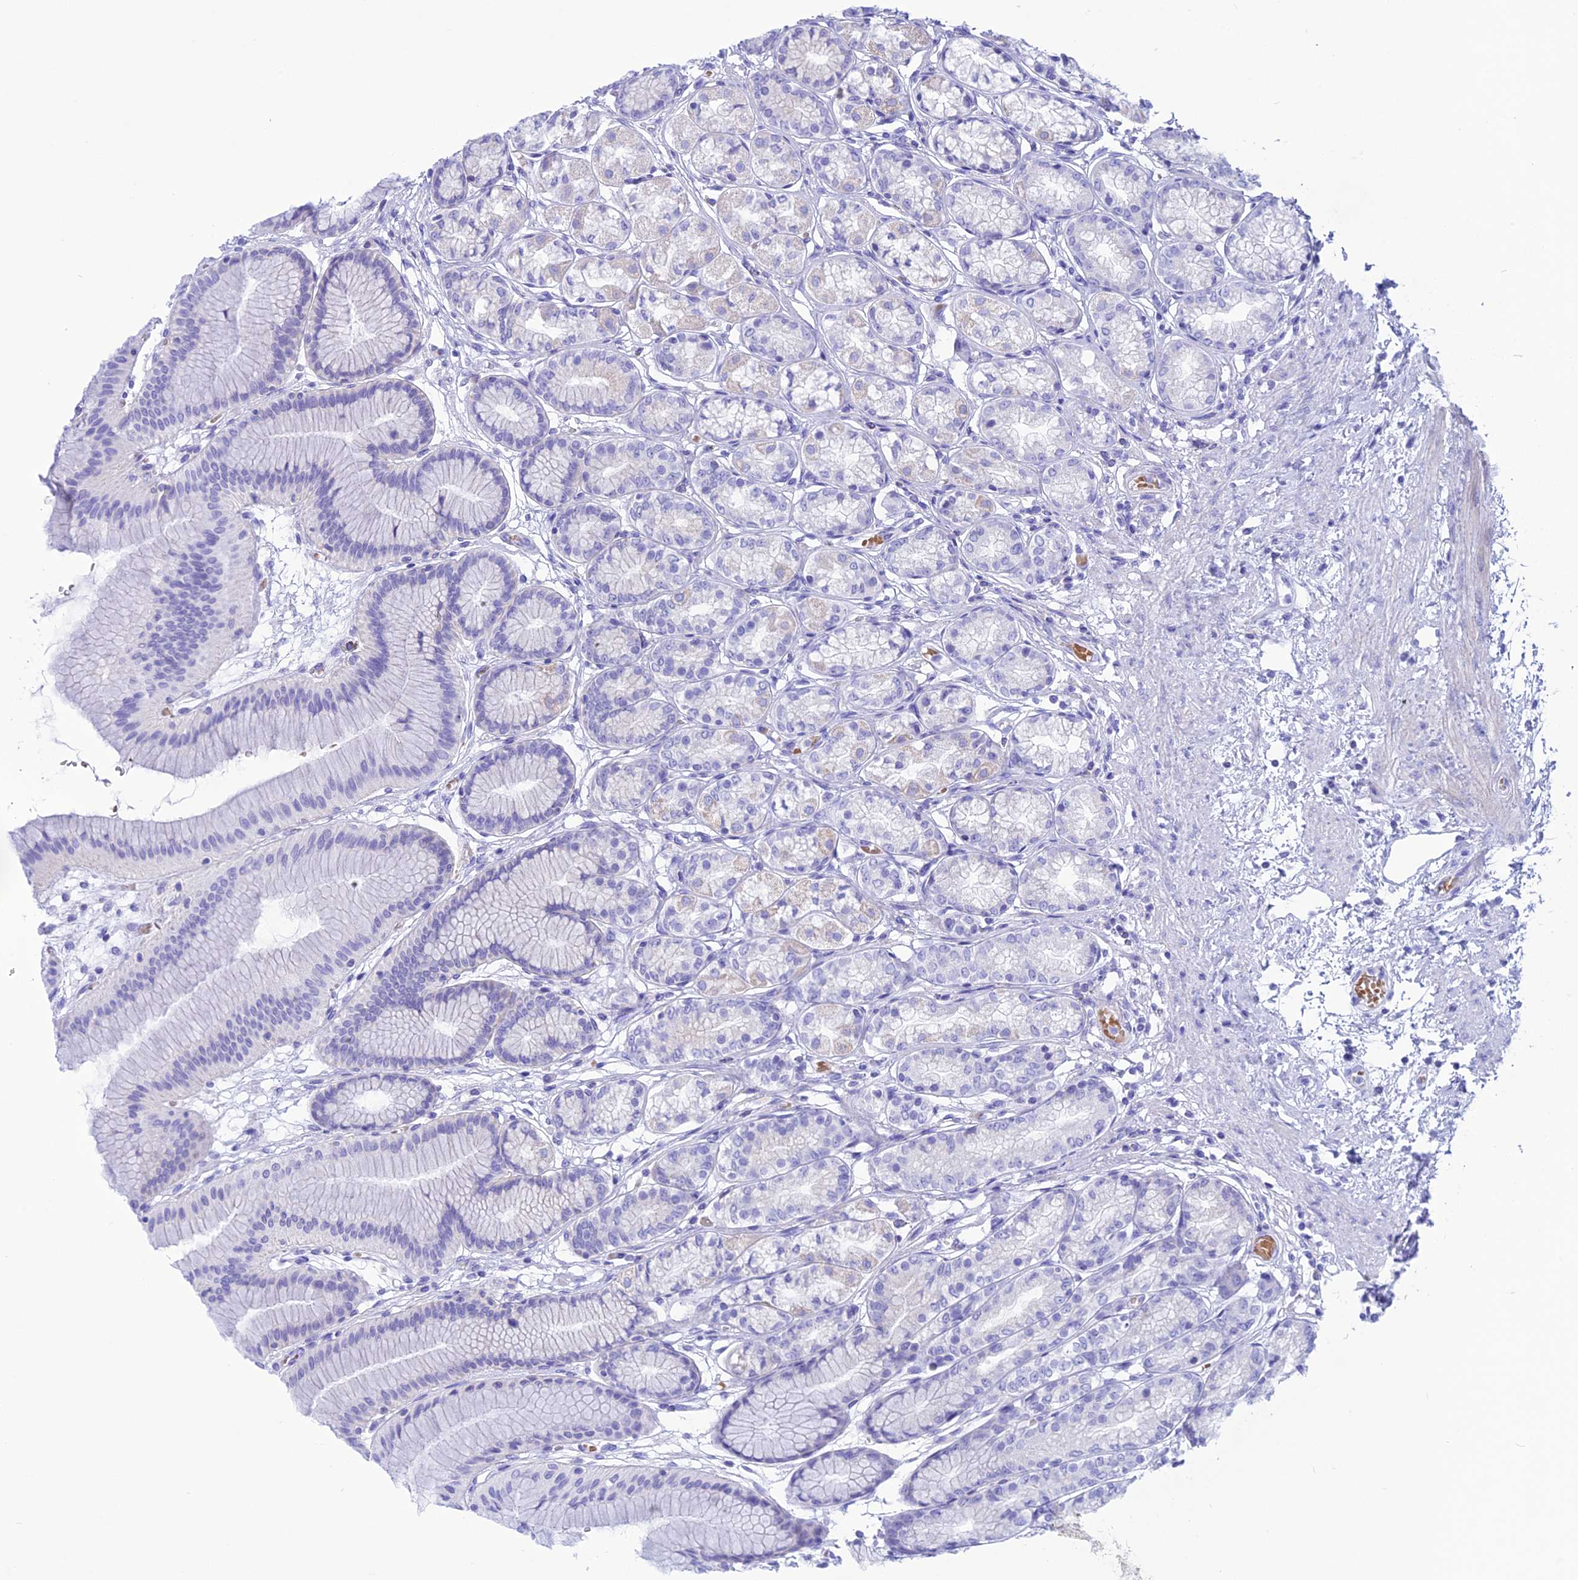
{"staining": {"intensity": "moderate", "quantity": "<25%", "location": "cytoplasmic/membranous"}, "tissue": "stomach", "cell_type": "Glandular cells", "image_type": "normal", "snomed": [{"axis": "morphology", "description": "Normal tissue, NOS"}, {"axis": "morphology", "description": "Adenocarcinoma, NOS"}, {"axis": "morphology", "description": "Adenocarcinoma, High grade"}, {"axis": "topography", "description": "Stomach, upper"}, {"axis": "topography", "description": "Stomach"}], "caption": "DAB (3,3'-diaminobenzidine) immunohistochemical staining of normal human stomach demonstrates moderate cytoplasmic/membranous protein staining in approximately <25% of glandular cells. (DAB IHC, brown staining for protein, blue staining for nuclei).", "gene": "GLYATL1B", "patient": {"sex": "female", "age": 65}}